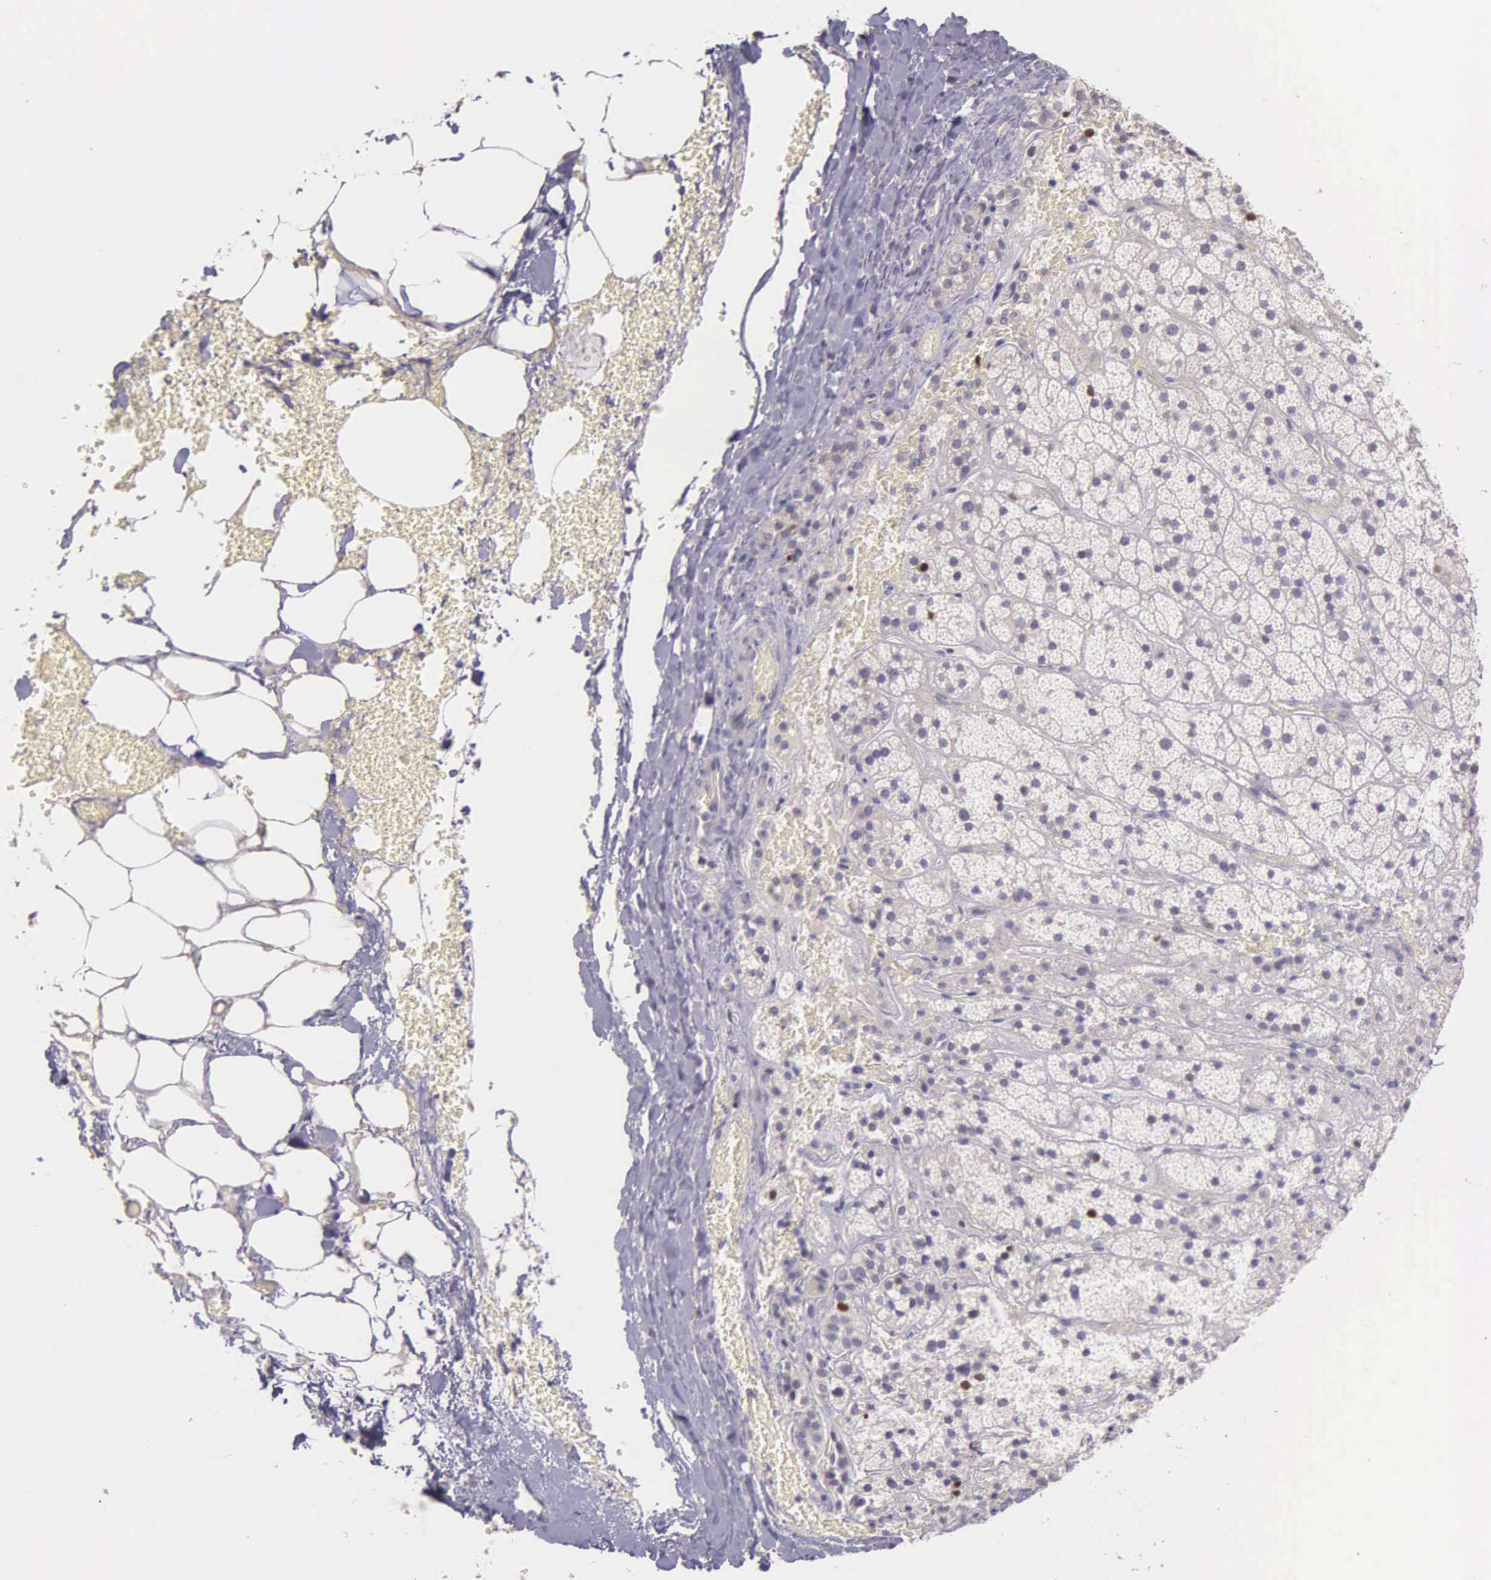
{"staining": {"intensity": "strong", "quantity": "<25%", "location": "nuclear"}, "tissue": "adrenal gland", "cell_type": "Glandular cells", "image_type": "normal", "snomed": [{"axis": "morphology", "description": "Normal tissue, NOS"}, {"axis": "topography", "description": "Adrenal gland"}], "caption": "A brown stain shows strong nuclear positivity of a protein in glandular cells of normal human adrenal gland. (DAB (3,3'-diaminobenzidine) = brown stain, brightfield microscopy at high magnification).", "gene": "MCM5", "patient": {"sex": "male", "age": 57}}